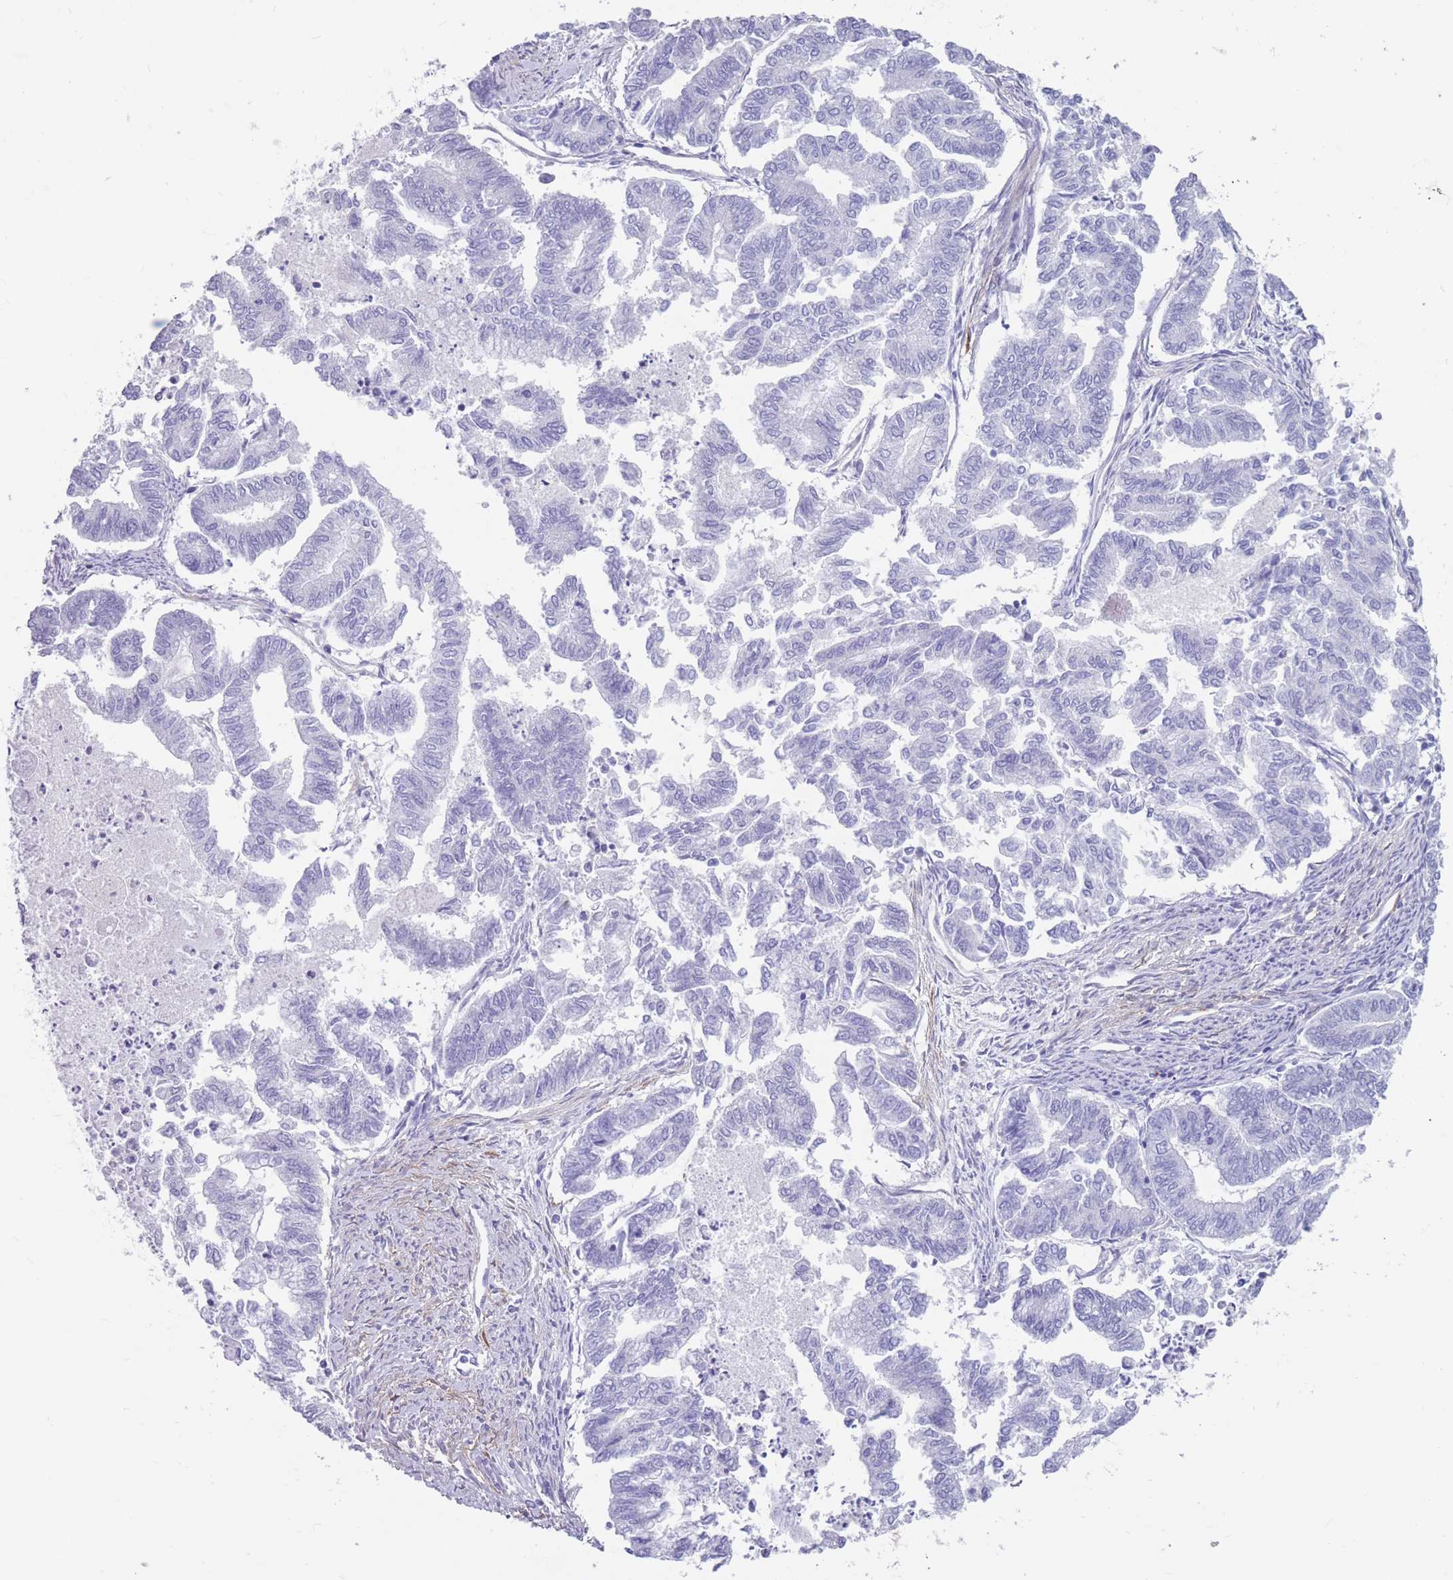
{"staining": {"intensity": "negative", "quantity": "none", "location": "none"}, "tissue": "endometrial cancer", "cell_type": "Tumor cells", "image_type": "cancer", "snomed": [{"axis": "morphology", "description": "Adenocarcinoma, NOS"}, {"axis": "topography", "description": "Endometrium"}], "caption": "IHC micrograph of endometrial cancer stained for a protein (brown), which displays no staining in tumor cells.", "gene": "DPYD", "patient": {"sex": "female", "age": 79}}